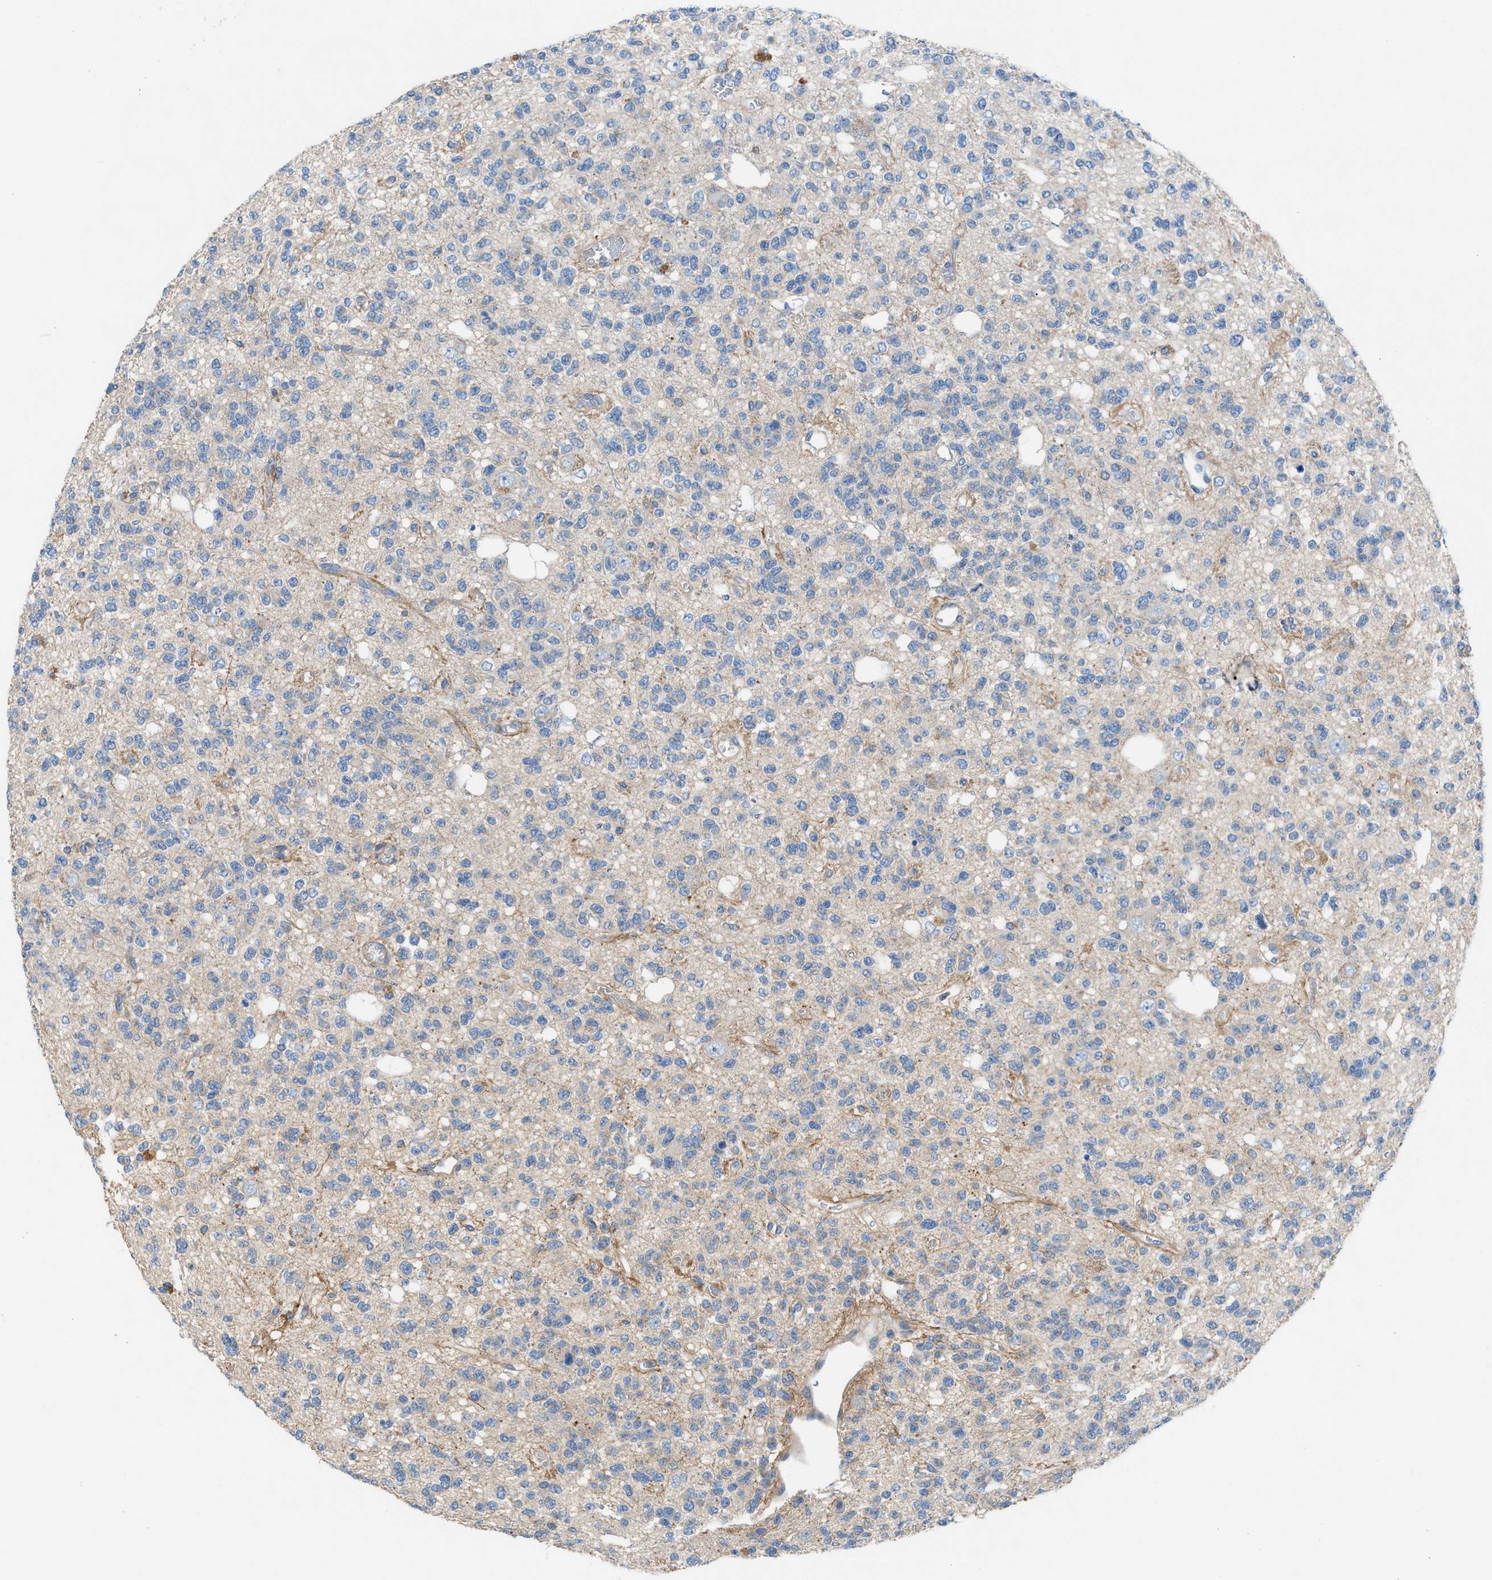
{"staining": {"intensity": "negative", "quantity": "none", "location": "none"}, "tissue": "glioma", "cell_type": "Tumor cells", "image_type": "cancer", "snomed": [{"axis": "morphology", "description": "Glioma, malignant, Low grade"}, {"axis": "topography", "description": "Brain"}], "caption": "A histopathology image of human glioma is negative for staining in tumor cells.", "gene": "AOAH", "patient": {"sex": "male", "age": 38}}